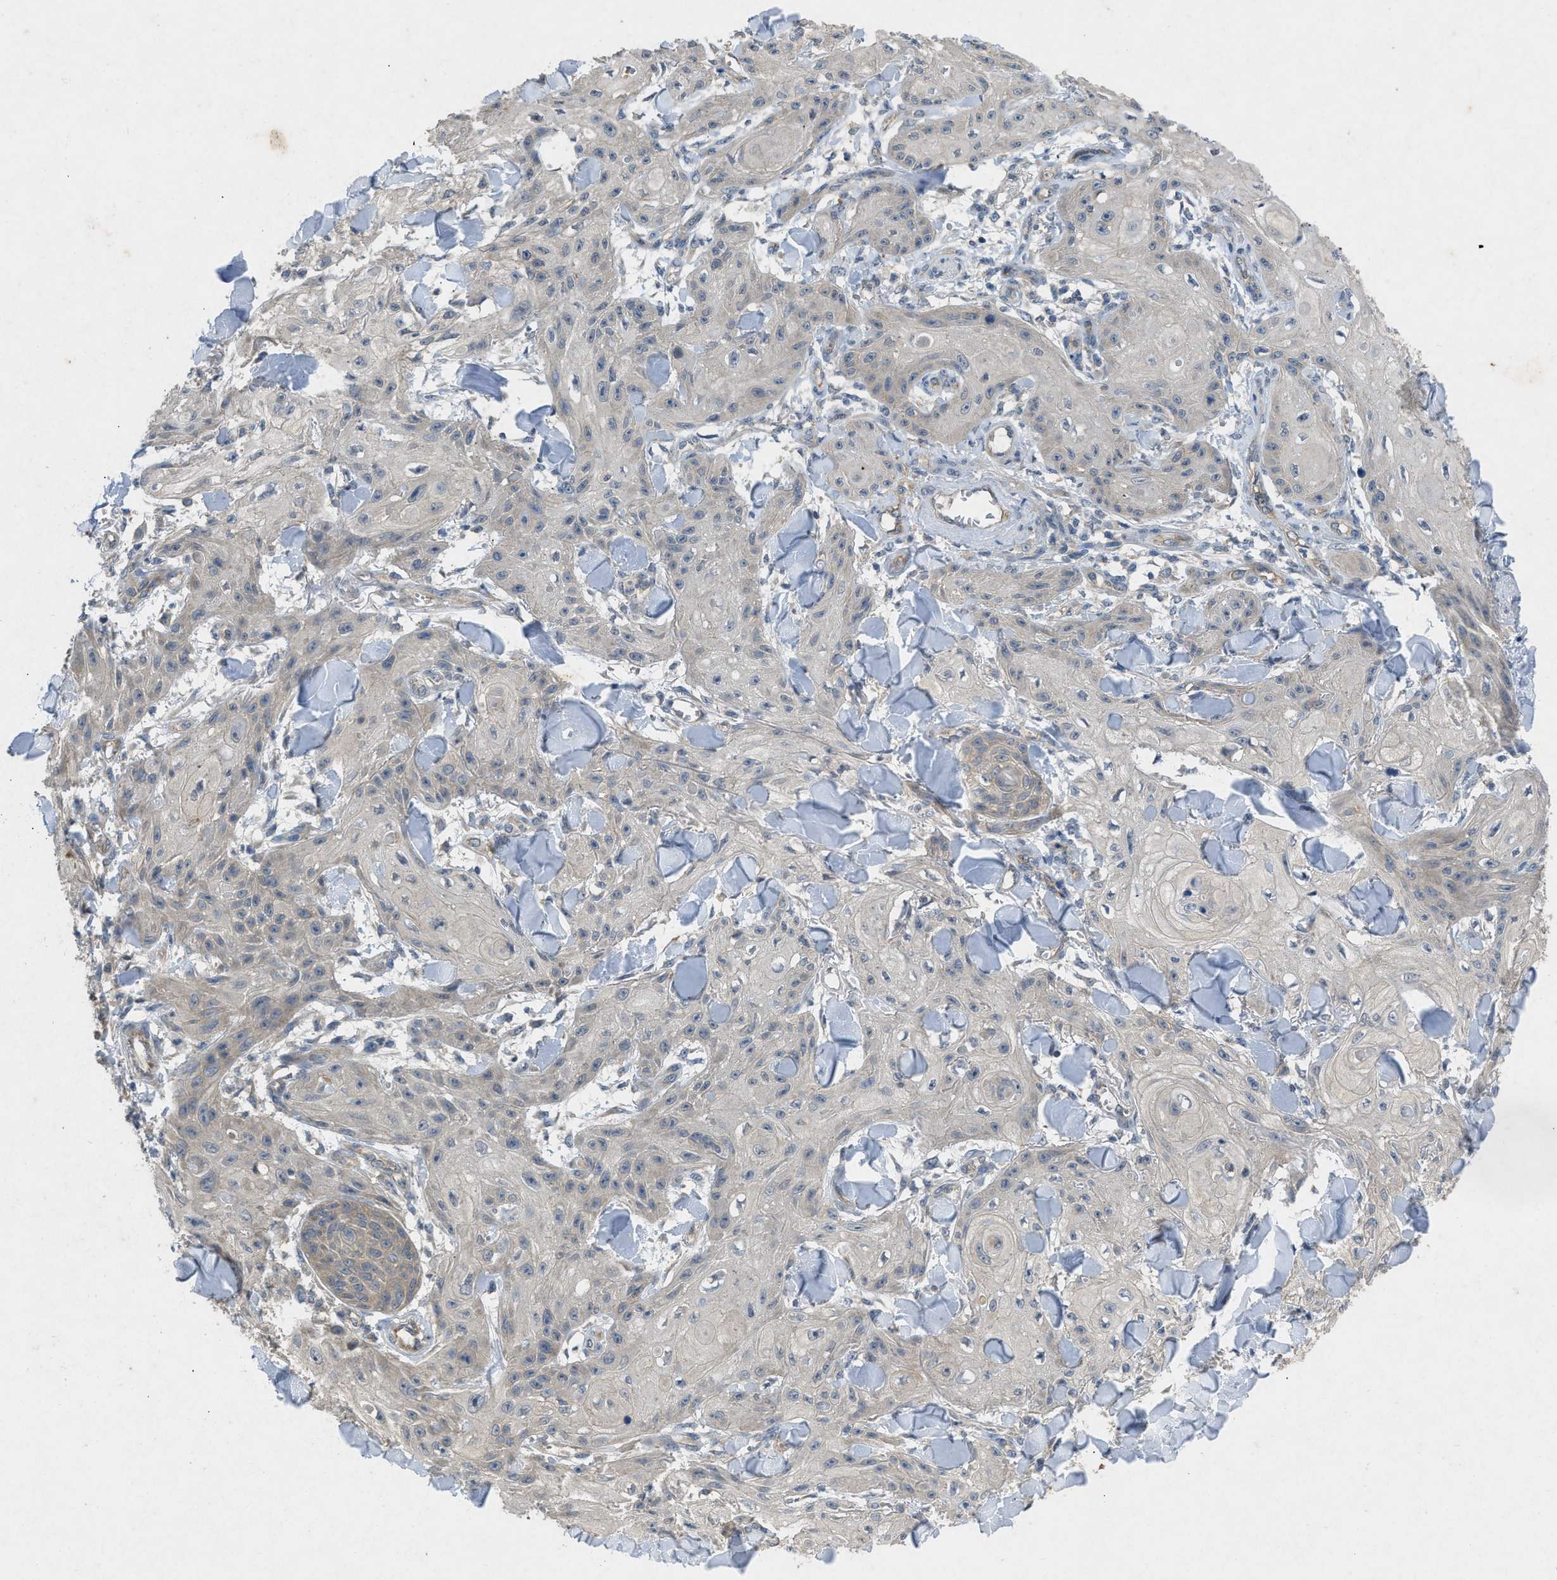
{"staining": {"intensity": "negative", "quantity": "none", "location": "none"}, "tissue": "skin cancer", "cell_type": "Tumor cells", "image_type": "cancer", "snomed": [{"axis": "morphology", "description": "Squamous cell carcinoma, NOS"}, {"axis": "topography", "description": "Skin"}], "caption": "DAB (3,3'-diaminobenzidine) immunohistochemical staining of human squamous cell carcinoma (skin) reveals no significant staining in tumor cells.", "gene": "PPP3CA", "patient": {"sex": "male", "age": 74}}